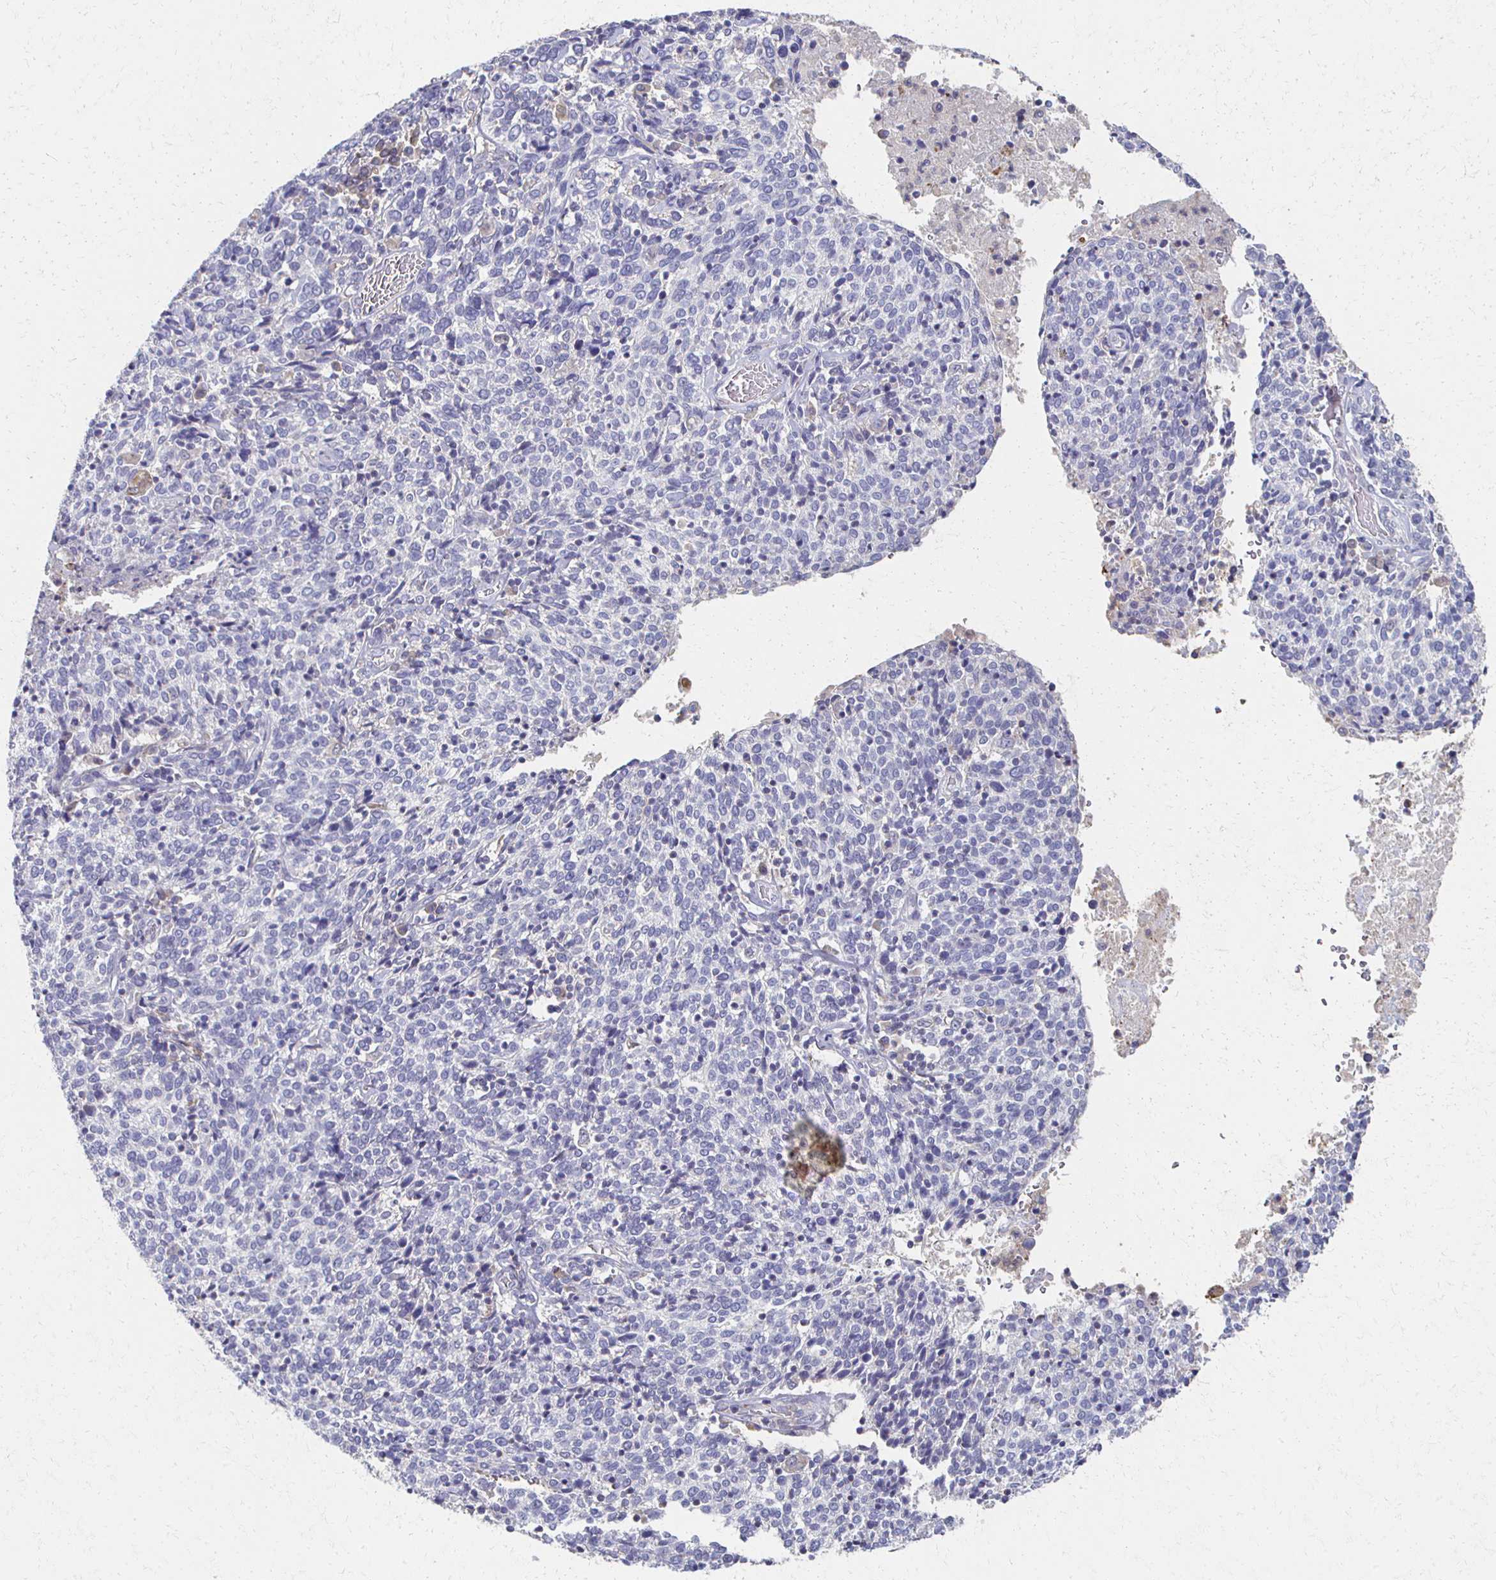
{"staining": {"intensity": "negative", "quantity": "none", "location": "none"}, "tissue": "cervical cancer", "cell_type": "Tumor cells", "image_type": "cancer", "snomed": [{"axis": "morphology", "description": "Squamous cell carcinoma, NOS"}, {"axis": "topography", "description": "Cervix"}], "caption": "This is an immunohistochemistry (IHC) micrograph of human cervical cancer. There is no expression in tumor cells.", "gene": "CX3CR1", "patient": {"sex": "female", "age": 46}}